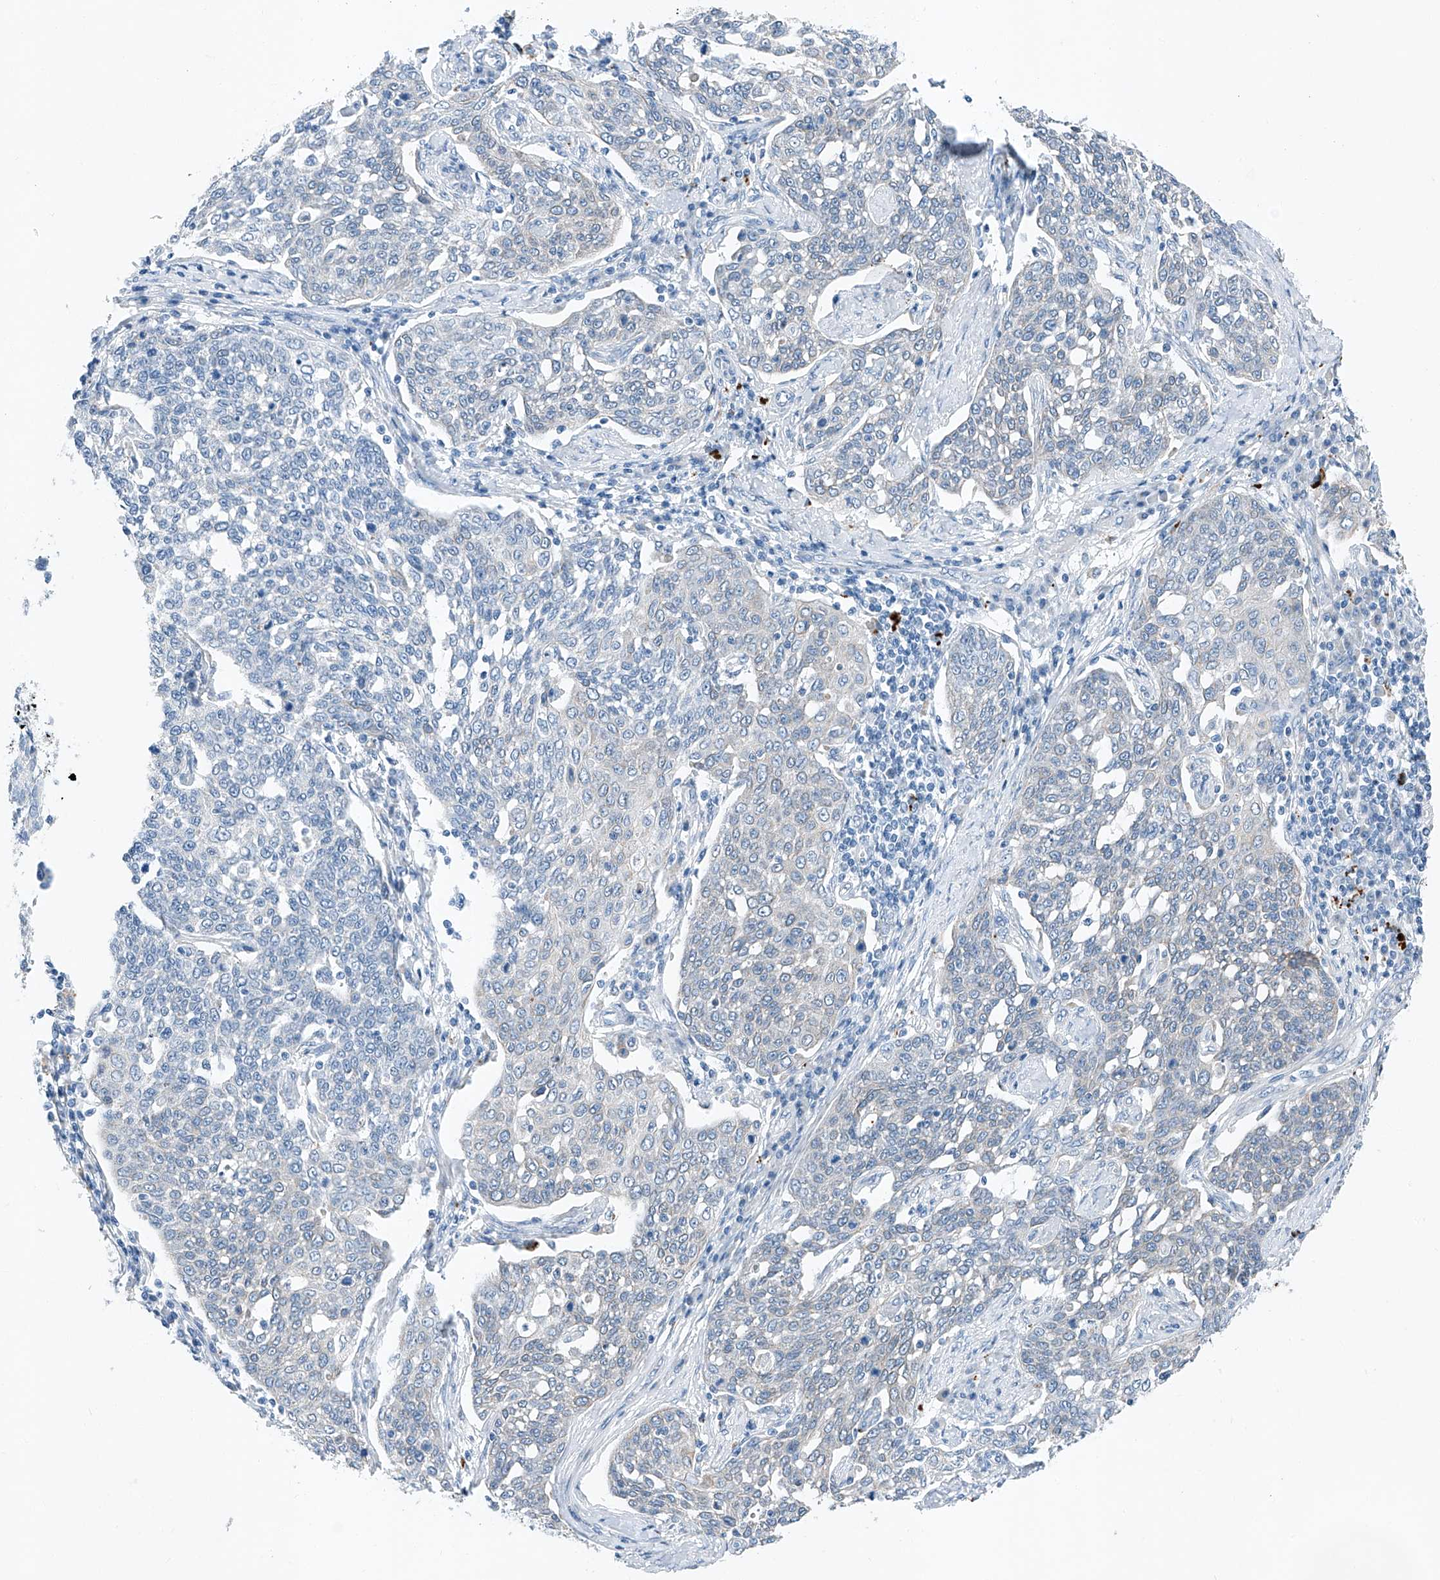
{"staining": {"intensity": "negative", "quantity": "none", "location": "none"}, "tissue": "cervical cancer", "cell_type": "Tumor cells", "image_type": "cancer", "snomed": [{"axis": "morphology", "description": "Squamous cell carcinoma, NOS"}, {"axis": "topography", "description": "Cervix"}], "caption": "An image of human squamous cell carcinoma (cervical) is negative for staining in tumor cells.", "gene": "MDGA1", "patient": {"sex": "female", "age": 34}}